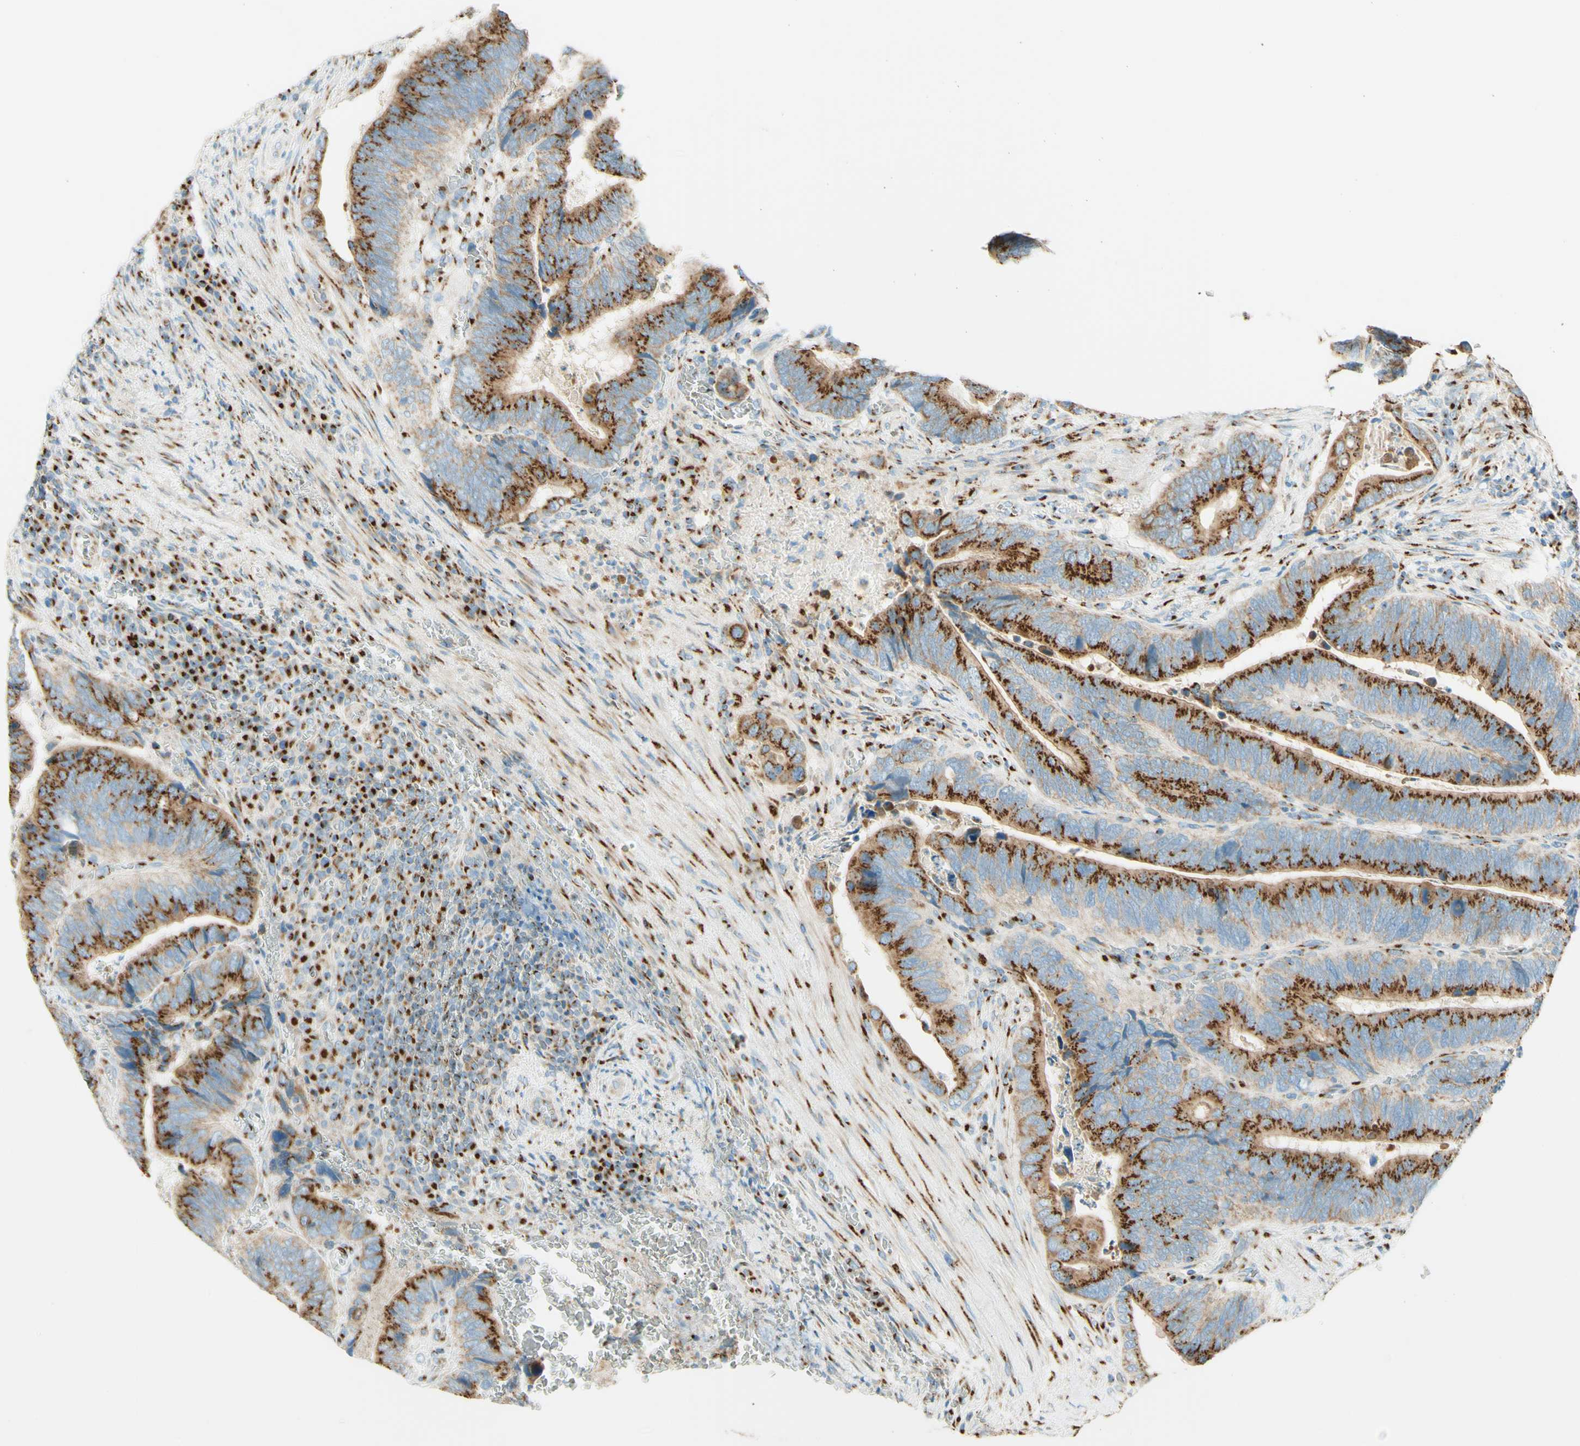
{"staining": {"intensity": "strong", "quantity": ">75%", "location": "cytoplasmic/membranous"}, "tissue": "colorectal cancer", "cell_type": "Tumor cells", "image_type": "cancer", "snomed": [{"axis": "morphology", "description": "Adenocarcinoma, NOS"}, {"axis": "topography", "description": "Colon"}], "caption": "Immunohistochemistry (DAB) staining of human colorectal cancer exhibits strong cytoplasmic/membranous protein positivity in about >75% of tumor cells.", "gene": "GOLGB1", "patient": {"sex": "male", "age": 72}}